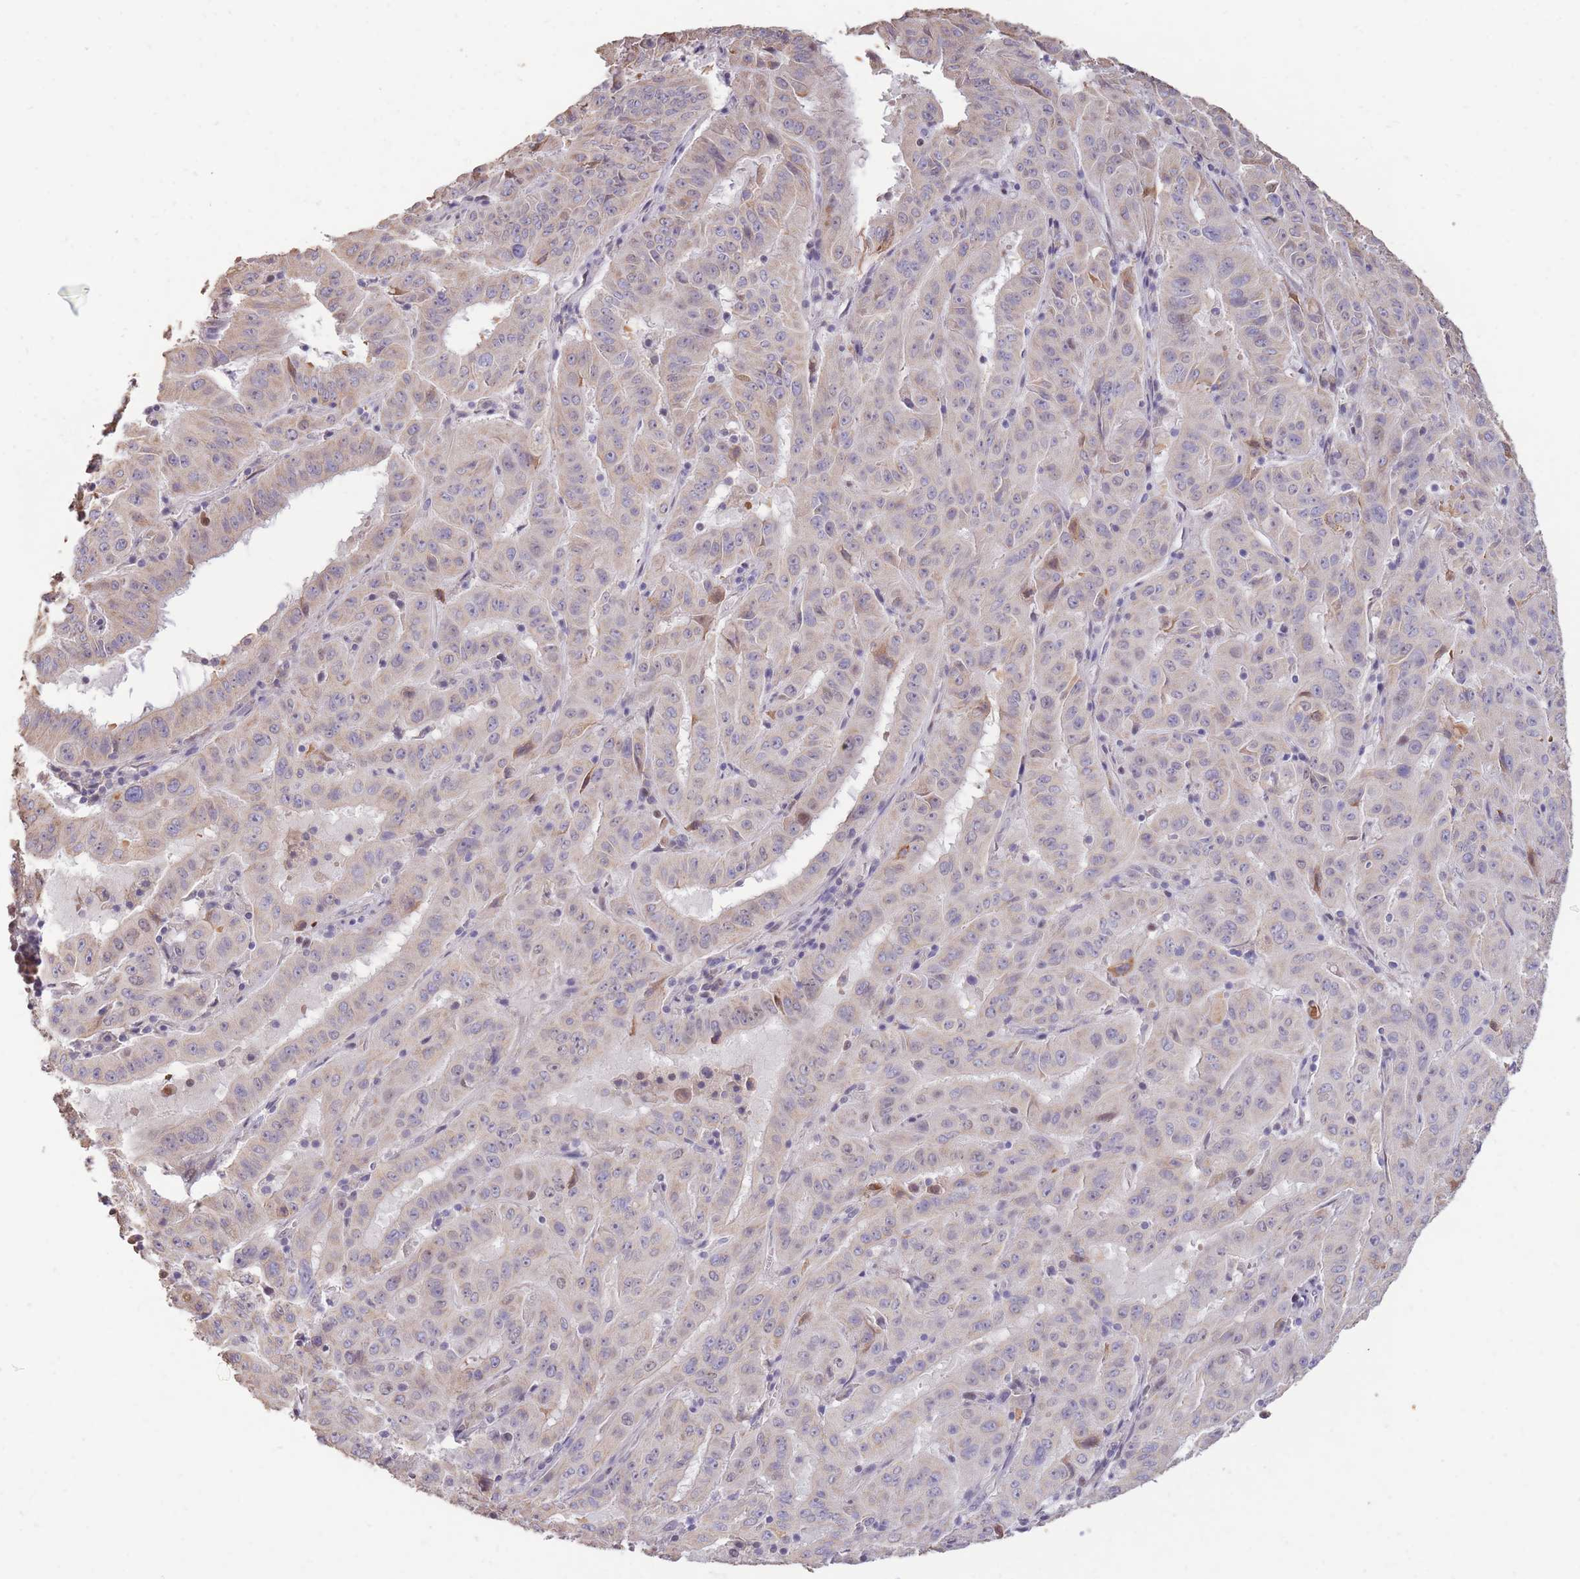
{"staining": {"intensity": "weak", "quantity": "<25%", "location": "cytoplasmic/membranous"}, "tissue": "pancreatic cancer", "cell_type": "Tumor cells", "image_type": "cancer", "snomed": [{"axis": "morphology", "description": "Adenocarcinoma, NOS"}, {"axis": "topography", "description": "Pancreas"}], "caption": "A histopathology image of human pancreatic adenocarcinoma is negative for staining in tumor cells.", "gene": "RGS14", "patient": {"sex": "male", "age": 63}}